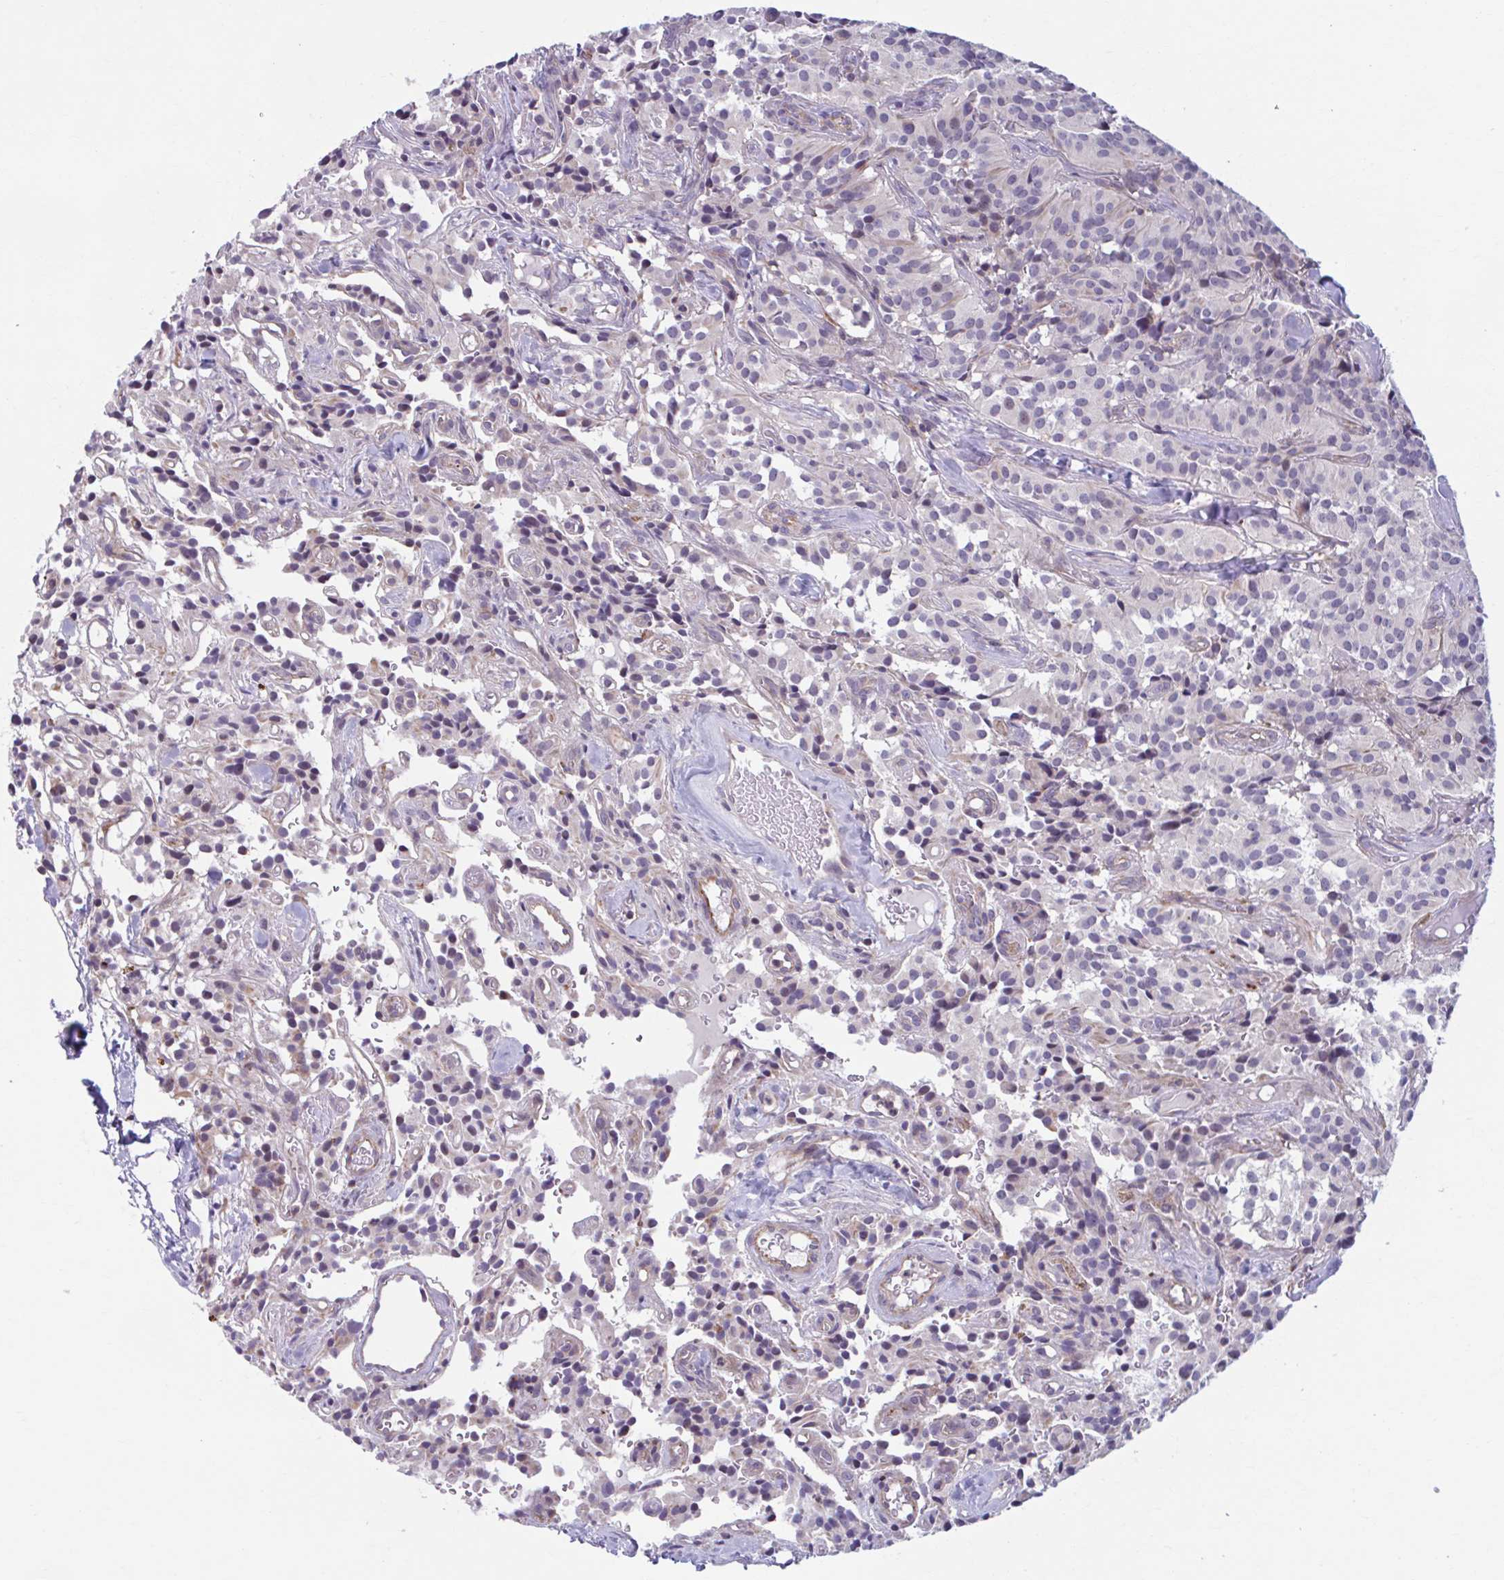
{"staining": {"intensity": "negative", "quantity": "none", "location": "none"}, "tissue": "glioma", "cell_type": "Tumor cells", "image_type": "cancer", "snomed": [{"axis": "morphology", "description": "Glioma, malignant, Low grade"}, {"axis": "topography", "description": "Brain"}], "caption": "Human glioma stained for a protein using immunohistochemistry (IHC) demonstrates no expression in tumor cells.", "gene": "ADAT3", "patient": {"sex": "male", "age": 42}}